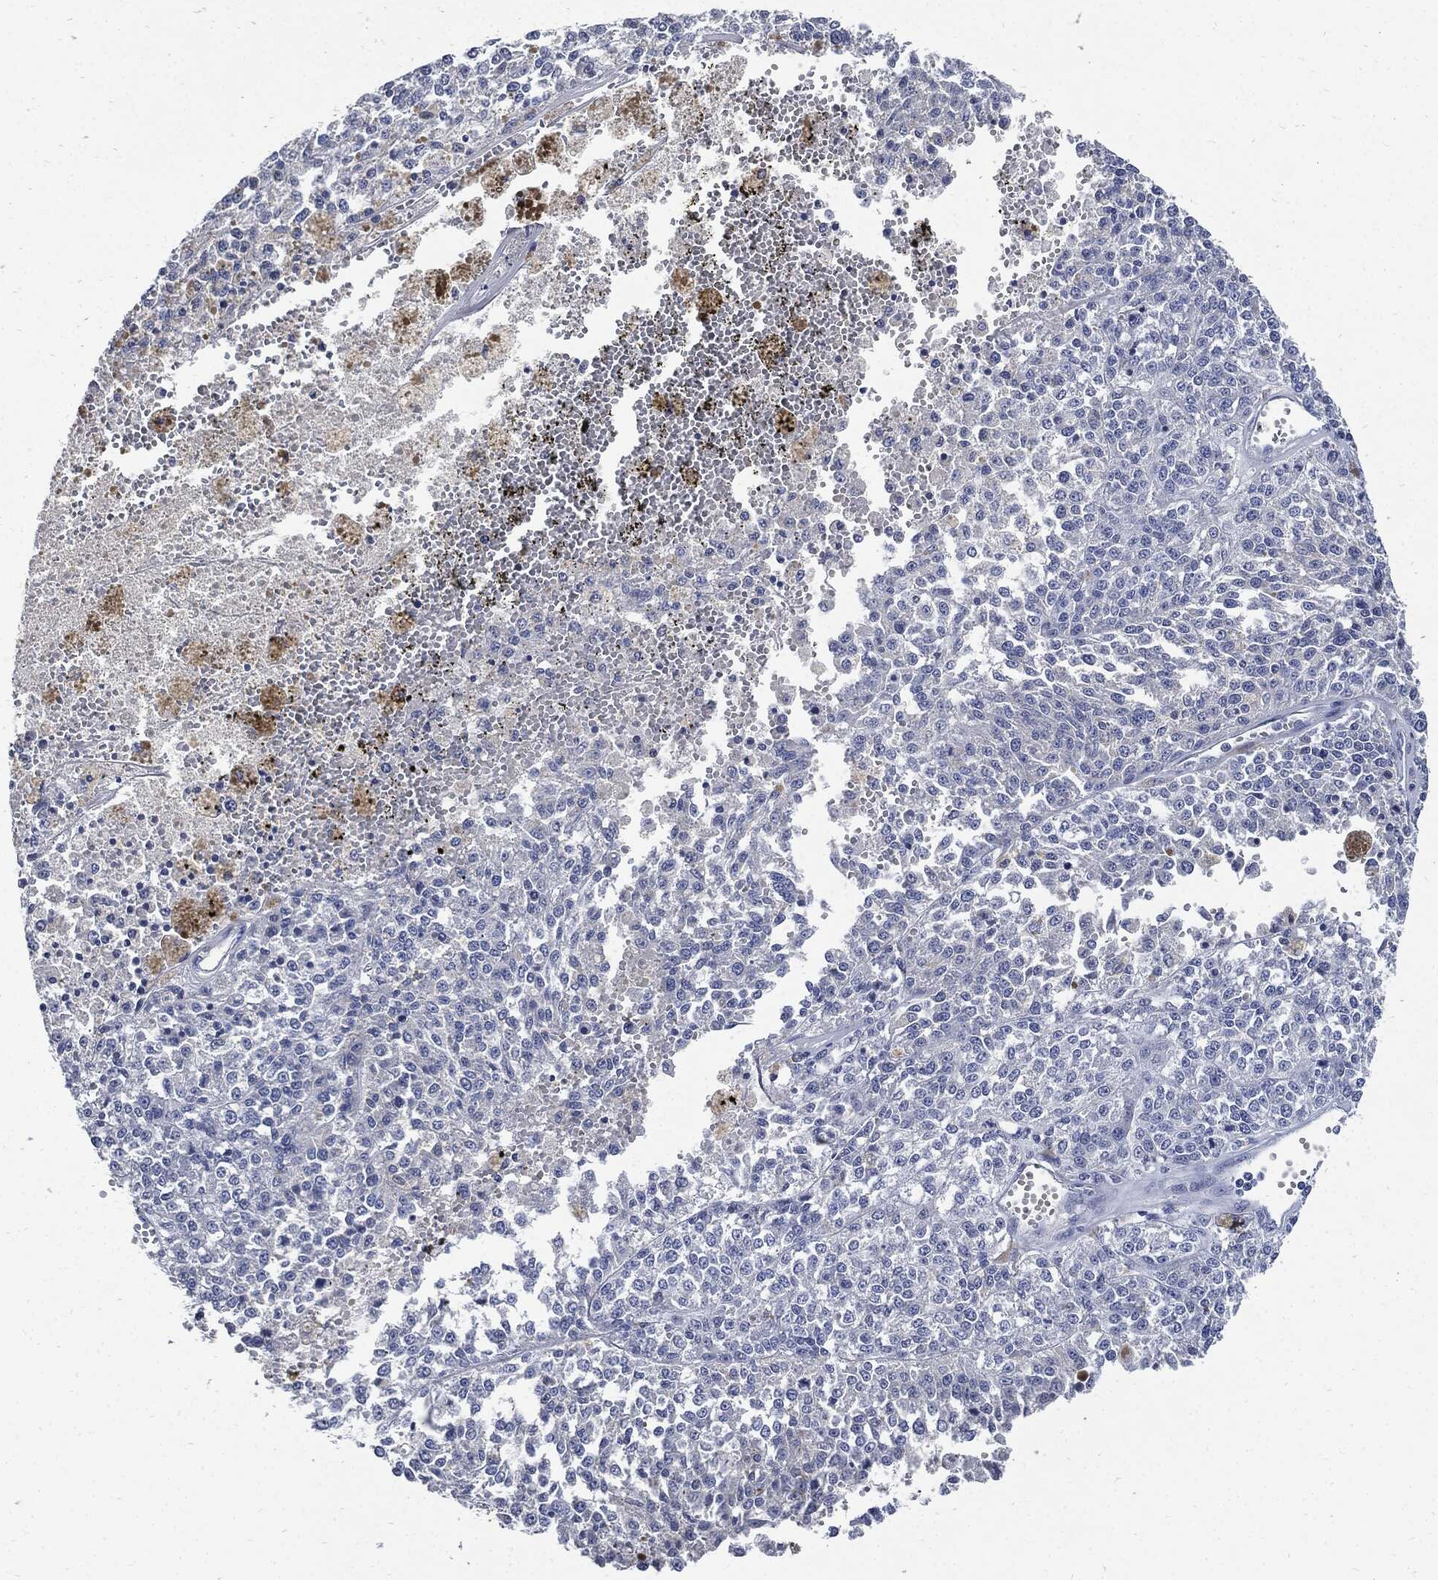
{"staining": {"intensity": "negative", "quantity": "none", "location": "none"}, "tissue": "melanoma", "cell_type": "Tumor cells", "image_type": "cancer", "snomed": [{"axis": "morphology", "description": "Malignant melanoma, Metastatic site"}, {"axis": "topography", "description": "Lymph node"}], "caption": "High magnification brightfield microscopy of malignant melanoma (metastatic site) stained with DAB (brown) and counterstained with hematoxylin (blue): tumor cells show no significant staining.", "gene": "CPE", "patient": {"sex": "female", "age": 64}}